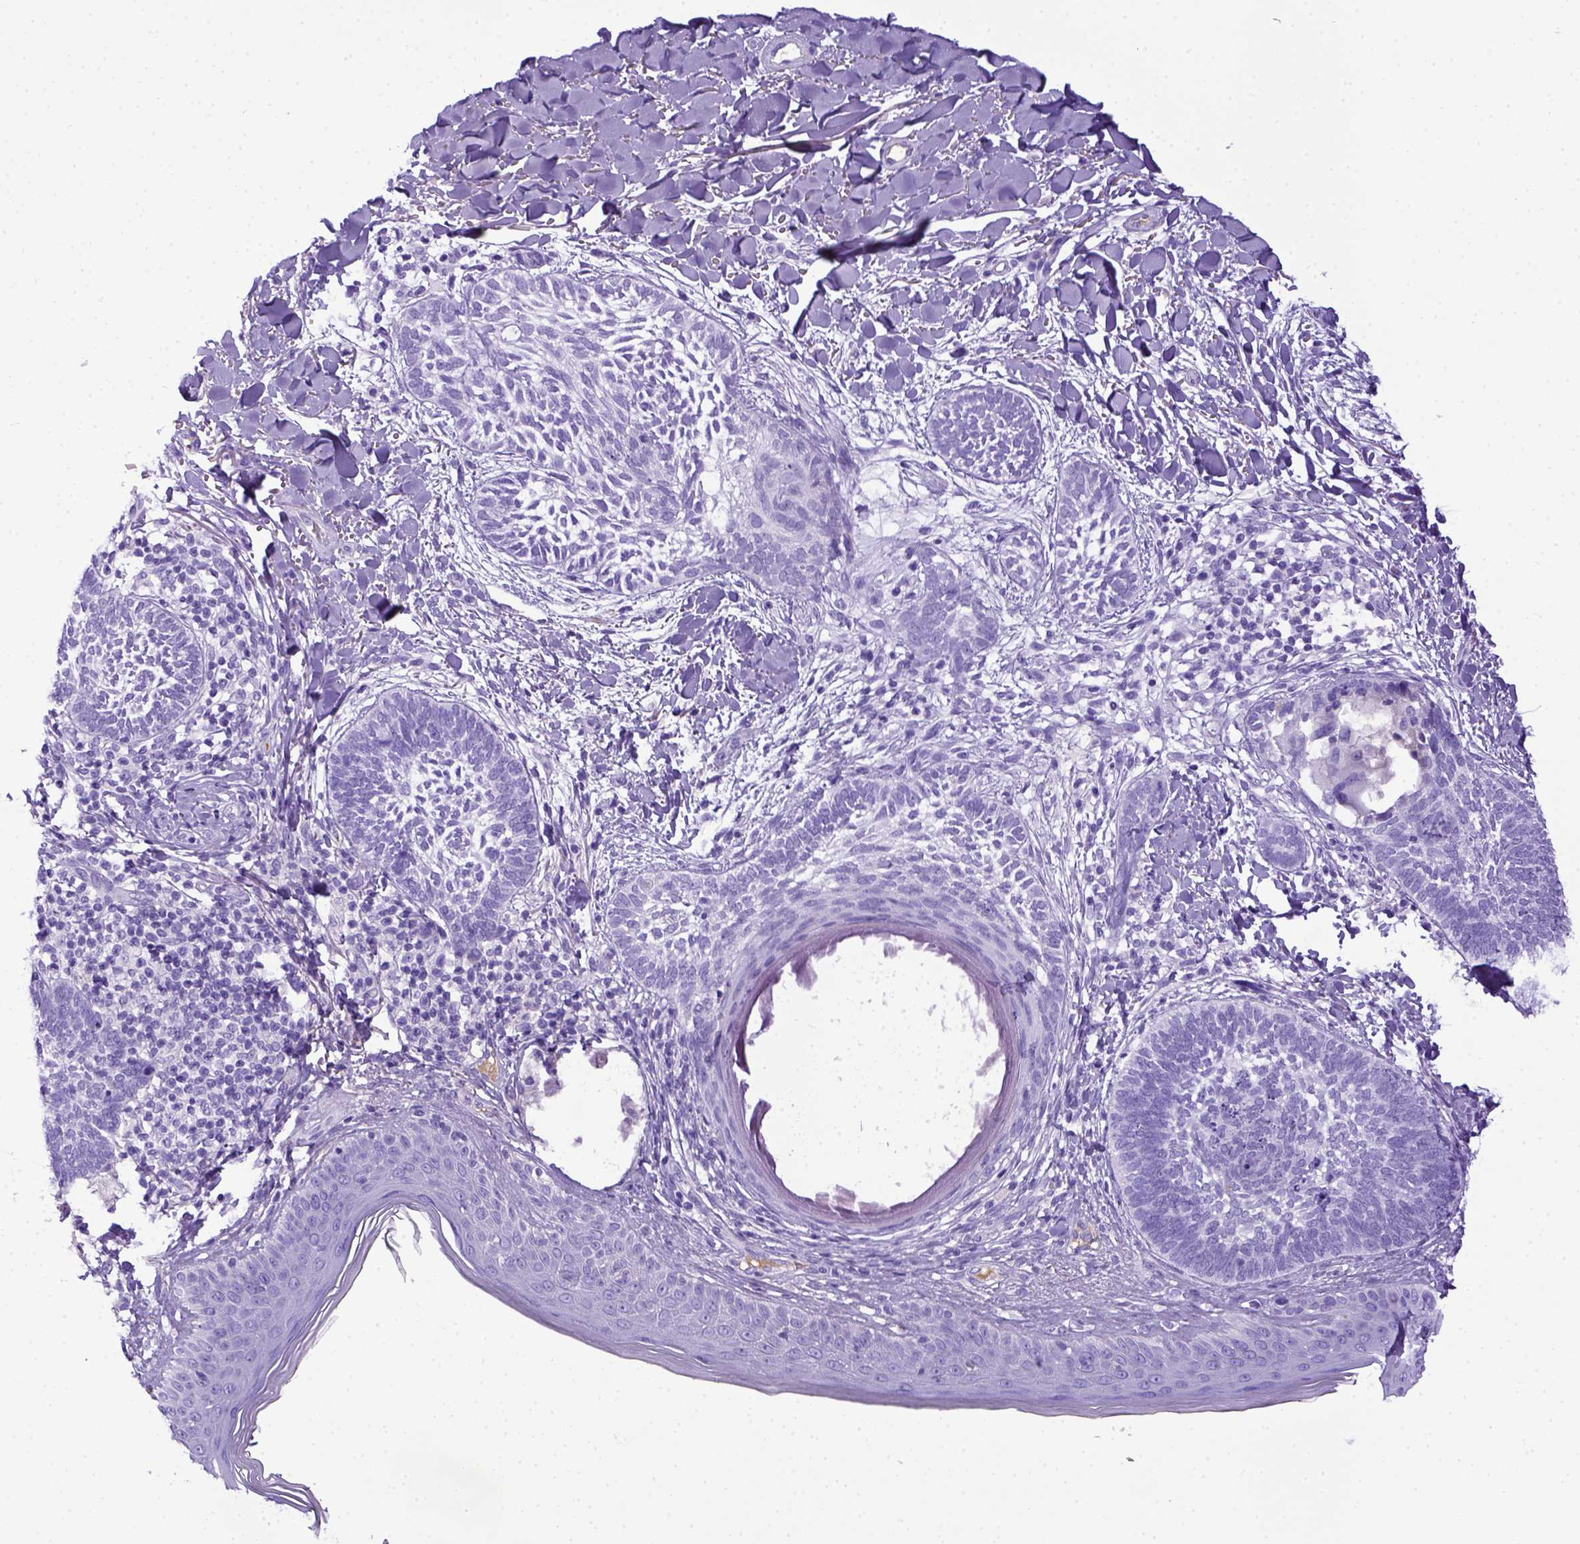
{"staining": {"intensity": "negative", "quantity": "none", "location": "none"}, "tissue": "skin cancer", "cell_type": "Tumor cells", "image_type": "cancer", "snomed": [{"axis": "morphology", "description": "Normal tissue, NOS"}, {"axis": "morphology", "description": "Basal cell carcinoma"}, {"axis": "topography", "description": "Skin"}], "caption": "IHC micrograph of skin cancer stained for a protein (brown), which reveals no staining in tumor cells.", "gene": "ITIH4", "patient": {"sex": "male", "age": 46}}